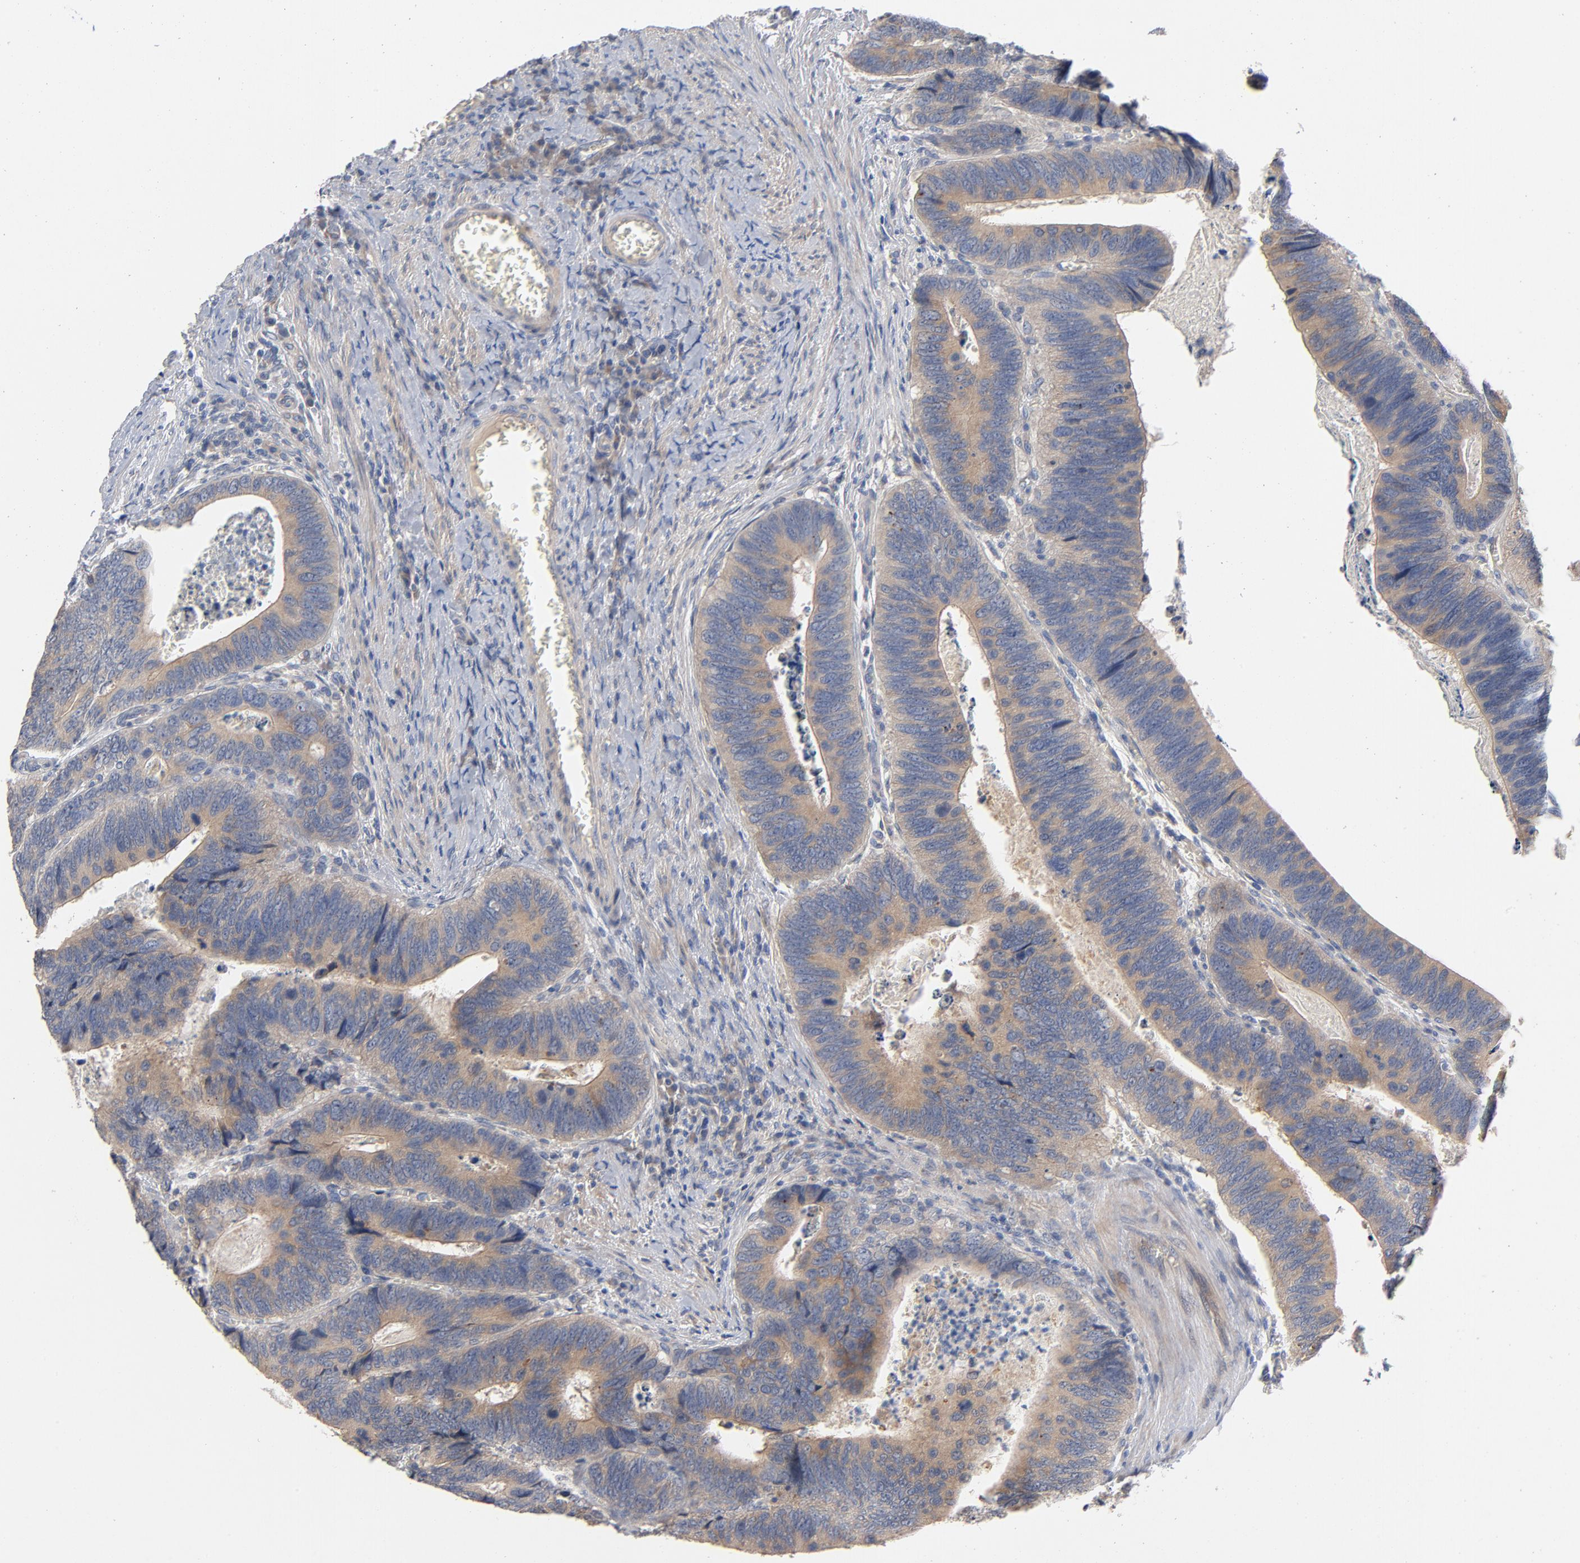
{"staining": {"intensity": "moderate", "quantity": ">75%", "location": "cytoplasmic/membranous"}, "tissue": "colorectal cancer", "cell_type": "Tumor cells", "image_type": "cancer", "snomed": [{"axis": "morphology", "description": "Adenocarcinoma, NOS"}, {"axis": "topography", "description": "Colon"}], "caption": "Colorectal cancer (adenocarcinoma) was stained to show a protein in brown. There is medium levels of moderate cytoplasmic/membranous positivity in approximately >75% of tumor cells. (brown staining indicates protein expression, while blue staining denotes nuclei).", "gene": "CCDC134", "patient": {"sex": "male", "age": 72}}